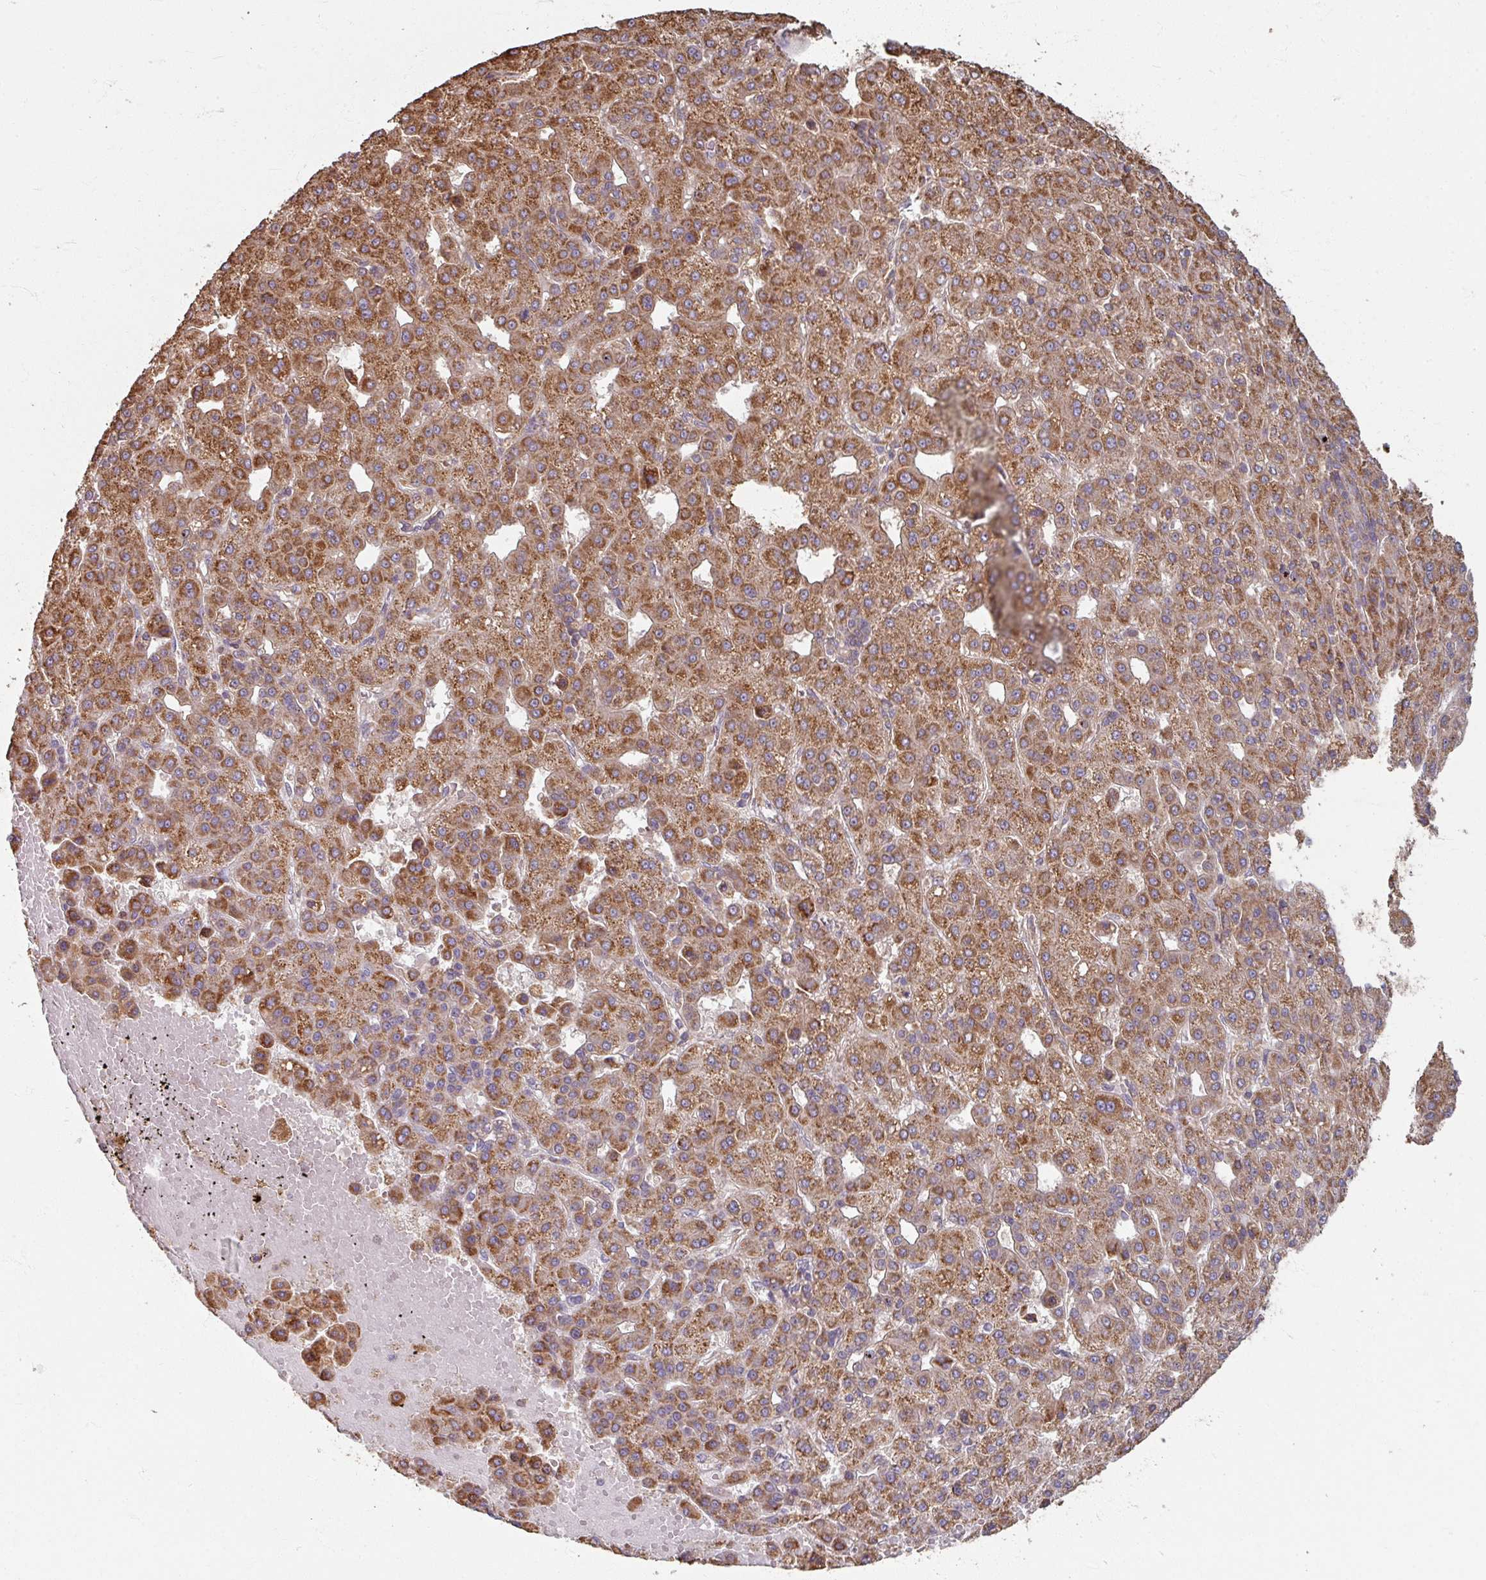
{"staining": {"intensity": "moderate", "quantity": ">75%", "location": "cytoplasmic/membranous"}, "tissue": "liver cancer", "cell_type": "Tumor cells", "image_type": "cancer", "snomed": [{"axis": "morphology", "description": "Carcinoma, Hepatocellular, NOS"}, {"axis": "topography", "description": "Liver"}], "caption": "This photomicrograph displays immunohistochemistry staining of liver hepatocellular carcinoma, with medium moderate cytoplasmic/membranous positivity in approximately >75% of tumor cells.", "gene": "CCDC68", "patient": {"sex": "male", "age": 65}}